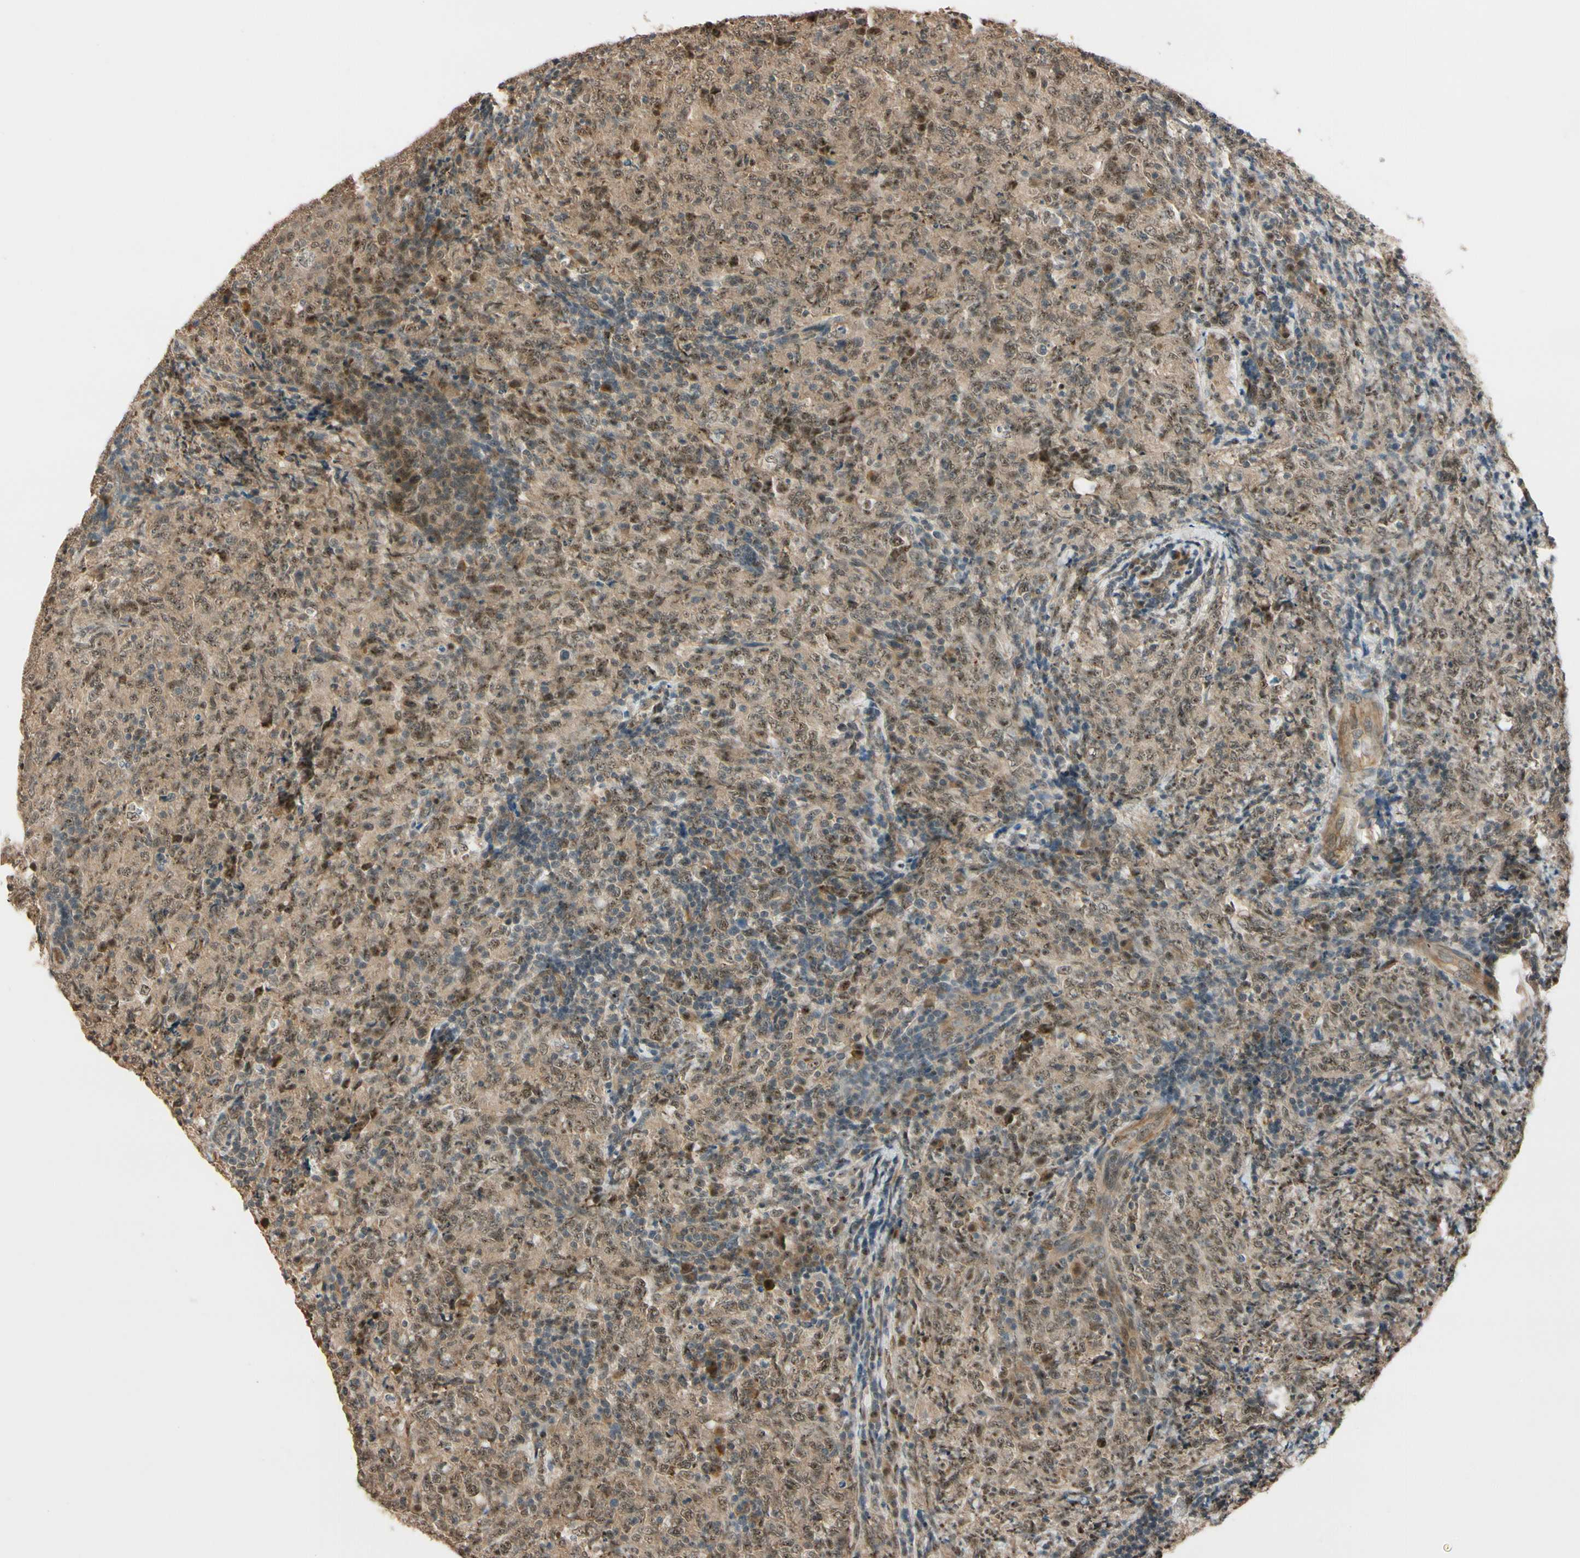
{"staining": {"intensity": "moderate", "quantity": ">75%", "location": "cytoplasmic/membranous,nuclear"}, "tissue": "lymphoma", "cell_type": "Tumor cells", "image_type": "cancer", "snomed": [{"axis": "morphology", "description": "Malignant lymphoma, non-Hodgkin's type, High grade"}, {"axis": "topography", "description": "Tonsil"}], "caption": "A brown stain highlights moderate cytoplasmic/membranous and nuclear expression of a protein in lymphoma tumor cells.", "gene": "MCPH1", "patient": {"sex": "female", "age": 36}}